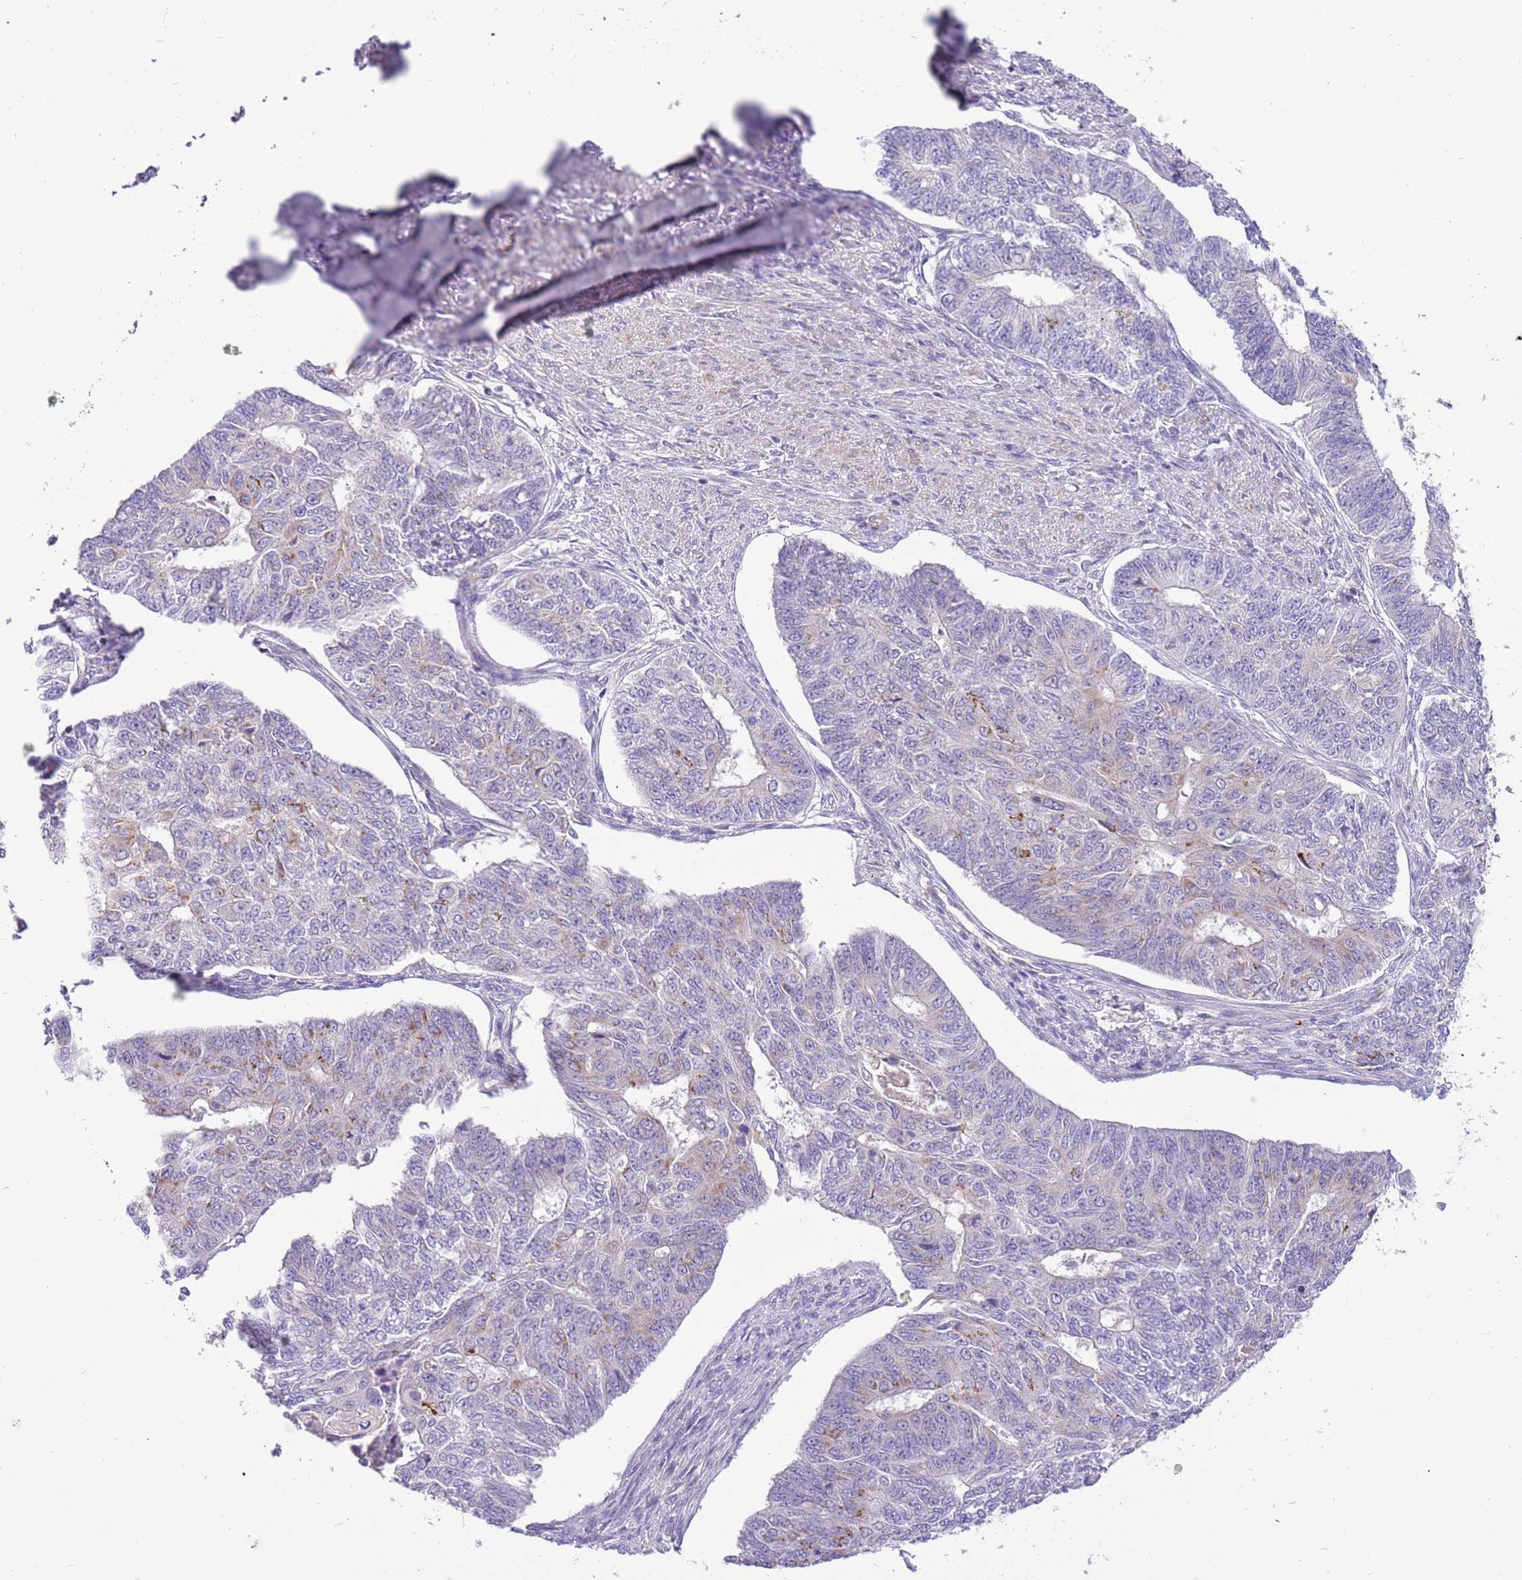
{"staining": {"intensity": "weak", "quantity": "<25%", "location": "cytoplasmic/membranous"}, "tissue": "endometrial cancer", "cell_type": "Tumor cells", "image_type": "cancer", "snomed": [{"axis": "morphology", "description": "Adenocarcinoma, NOS"}, {"axis": "topography", "description": "Endometrium"}], "caption": "Immunohistochemistry (IHC) micrograph of neoplastic tissue: adenocarcinoma (endometrial) stained with DAB (3,3'-diaminobenzidine) shows no significant protein staining in tumor cells.", "gene": "GLCE", "patient": {"sex": "female", "age": 32}}